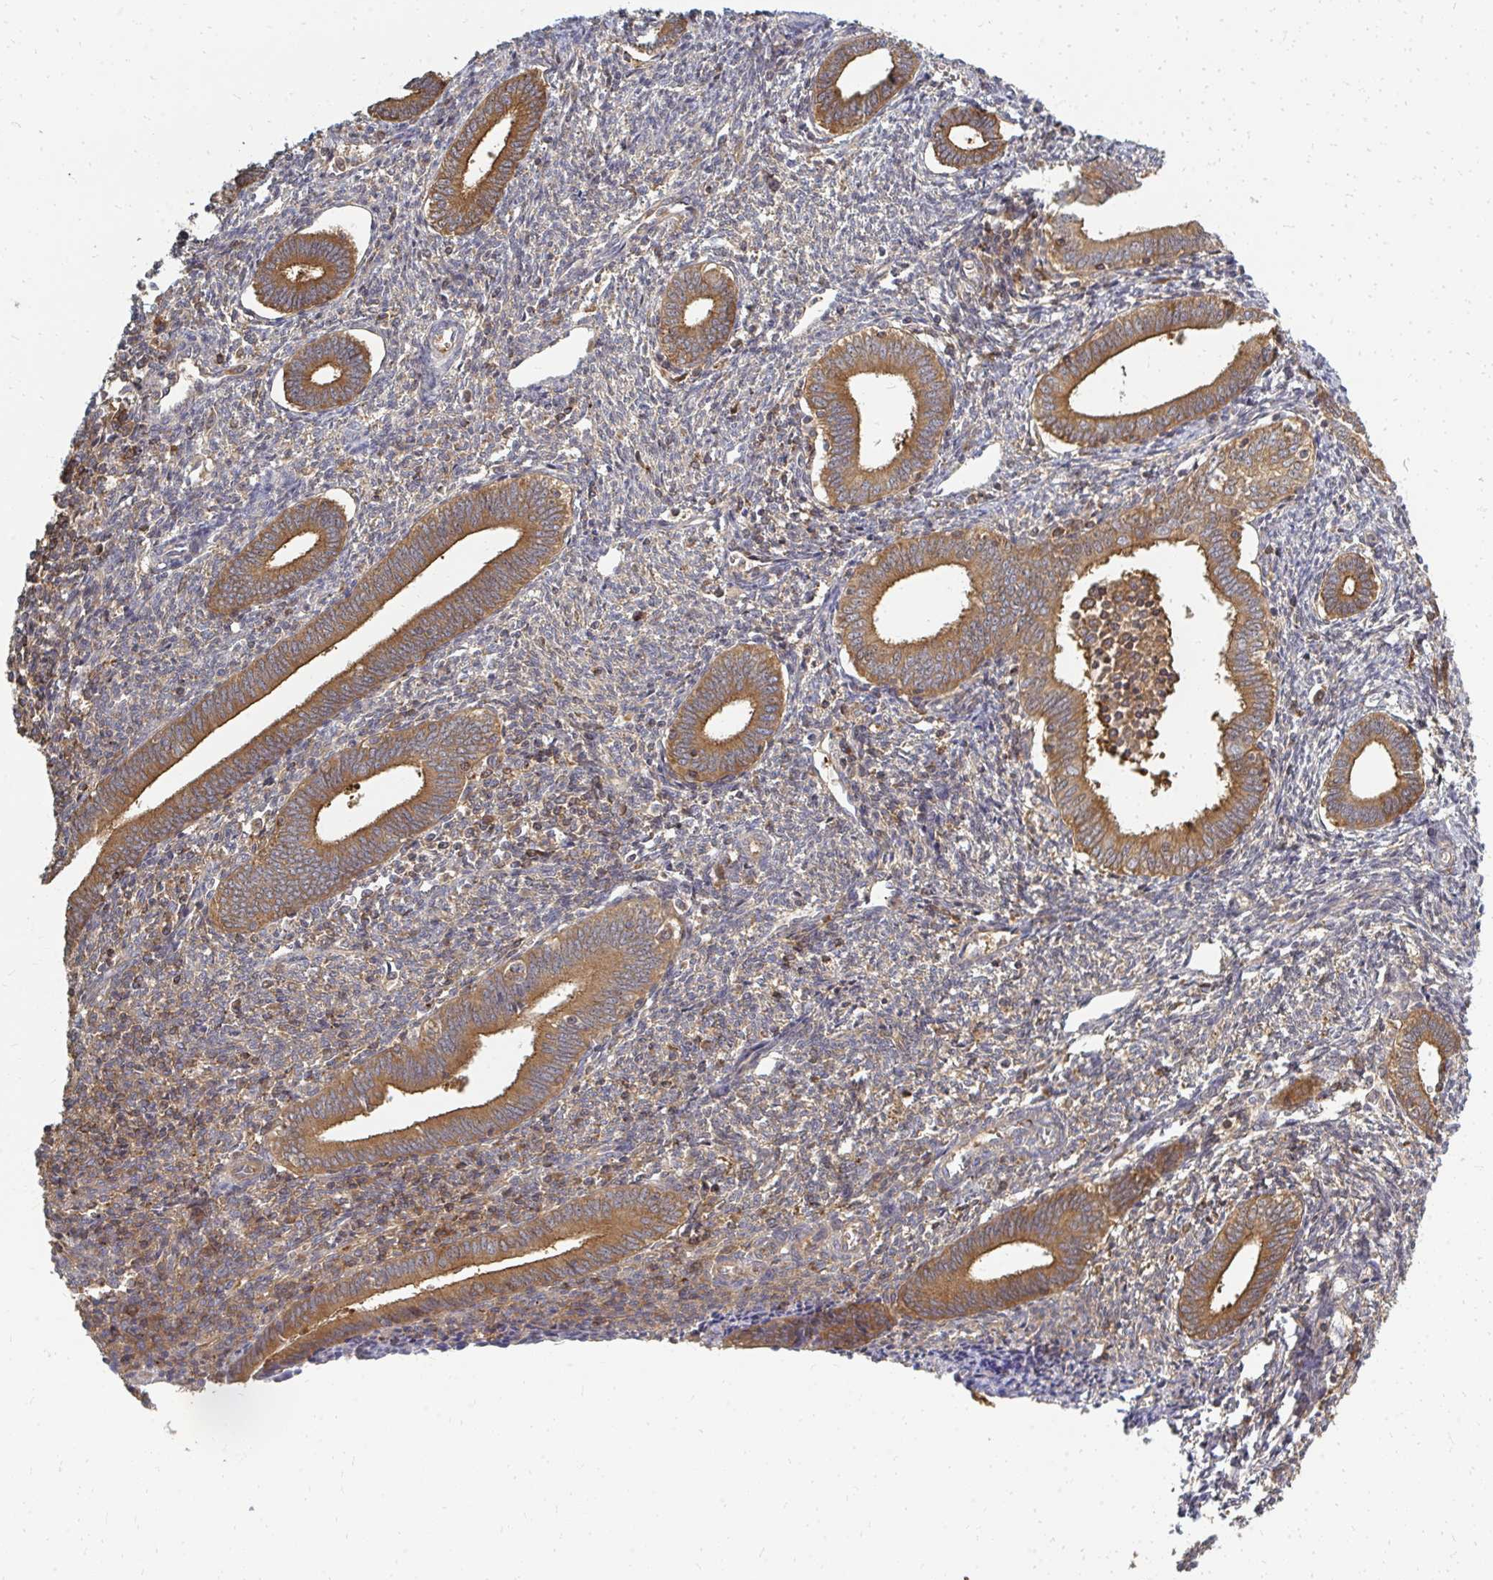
{"staining": {"intensity": "negative", "quantity": "none", "location": "none"}, "tissue": "endometrium", "cell_type": "Cells in endometrial stroma", "image_type": "normal", "snomed": [{"axis": "morphology", "description": "Normal tissue, NOS"}, {"axis": "topography", "description": "Endometrium"}], "caption": "Cells in endometrial stroma show no significant expression in benign endometrium. (DAB IHC, high magnification).", "gene": "ZNF285", "patient": {"sex": "female", "age": 41}}